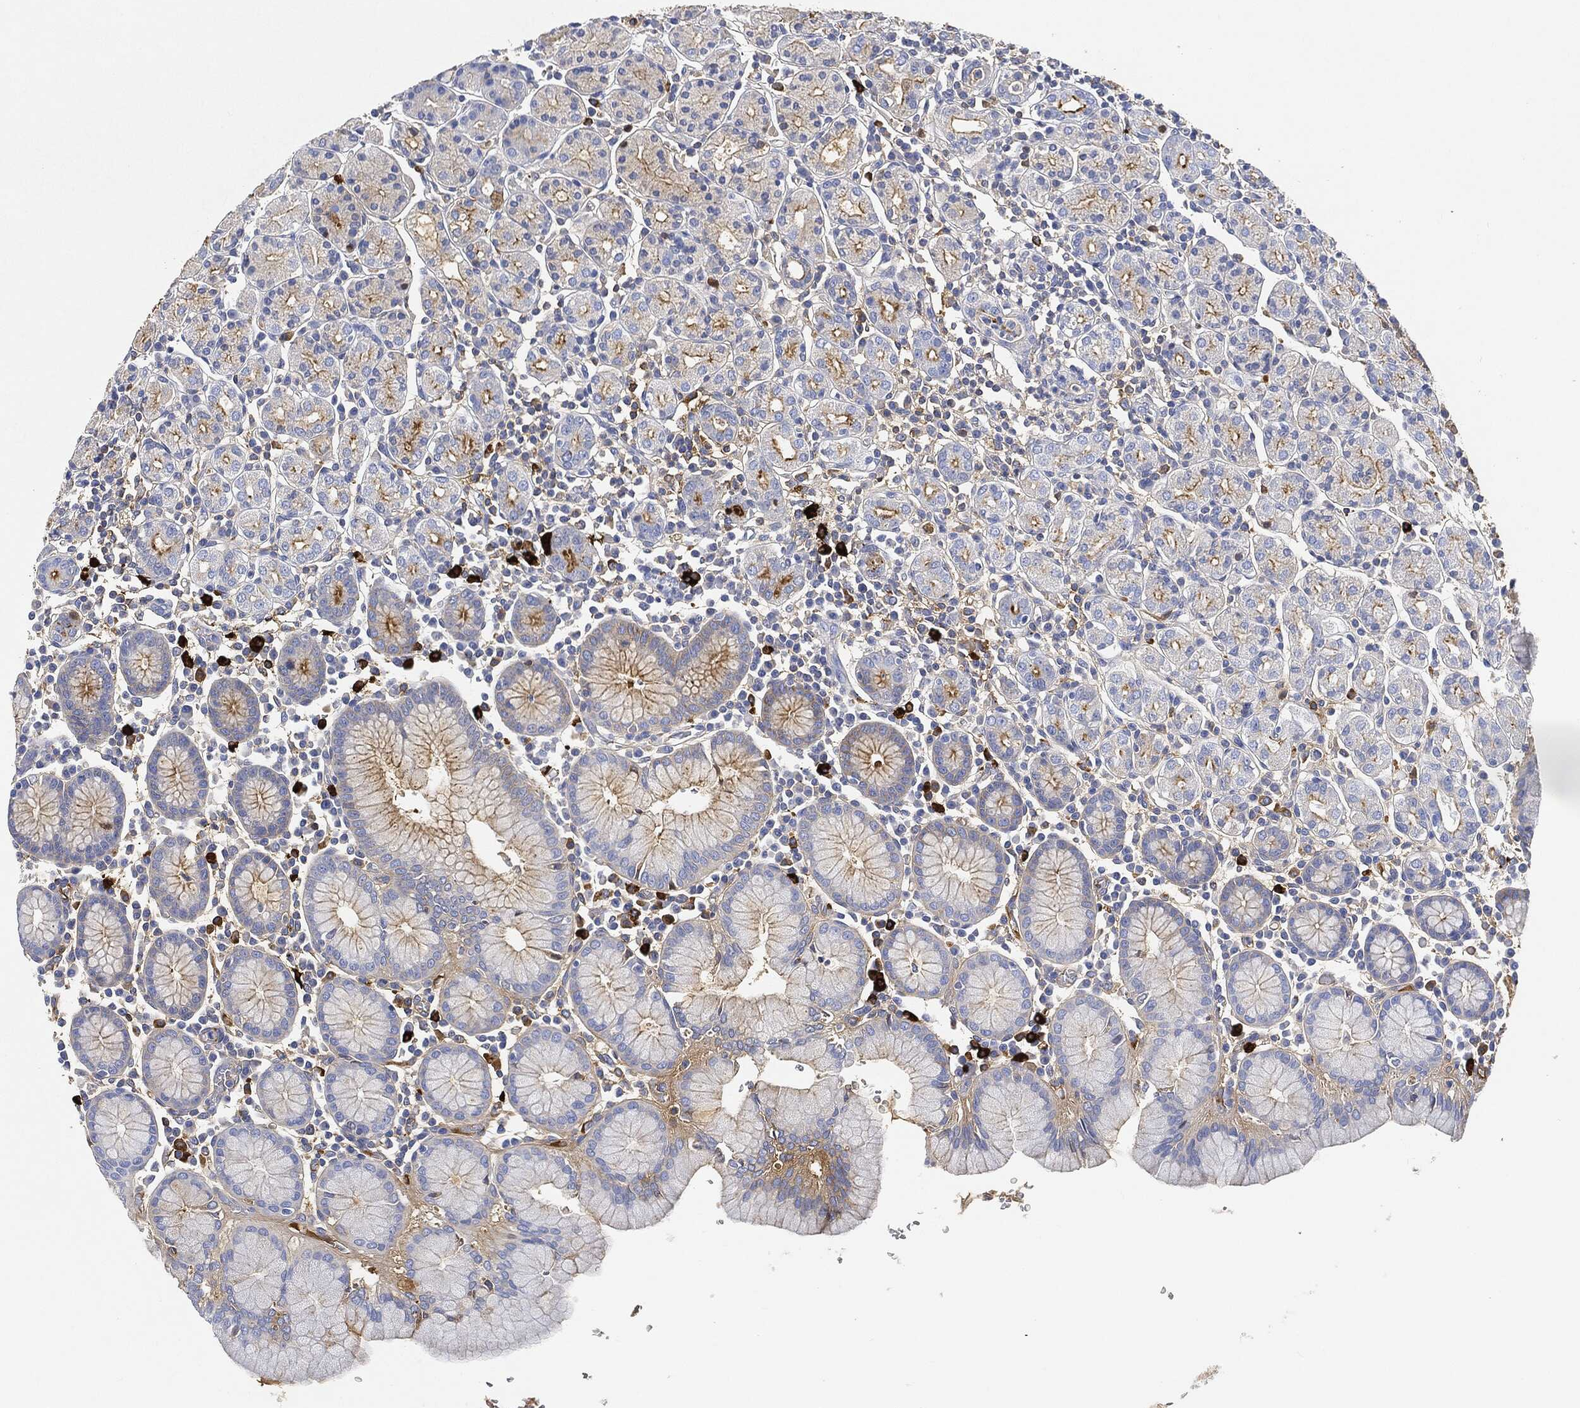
{"staining": {"intensity": "moderate", "quantity": "<25%", "location": "cytoplasmic/membranous"}, "tissue": "stomach", "cell_type": "Glandular cells", "image_type": "normal", "snomed": [{"axis": "morphology", "description": "Normal tissue, NOS"}, {"axis": "topography", "description": "Stomach, upper"}, {"axis": "topography", "description": "Stomach"}], "caption": "A low amount of moderate cytoplasmic/membranous expression is appreciated in approximately <25% of glandular cells in normal stomach. (DAB (3,3'-diaminobenzidine) IHC, brown staining for protein, blue staining for nuclei).", "gene": "IGLV6", "patient": {"sex": "male", "age": 62}}